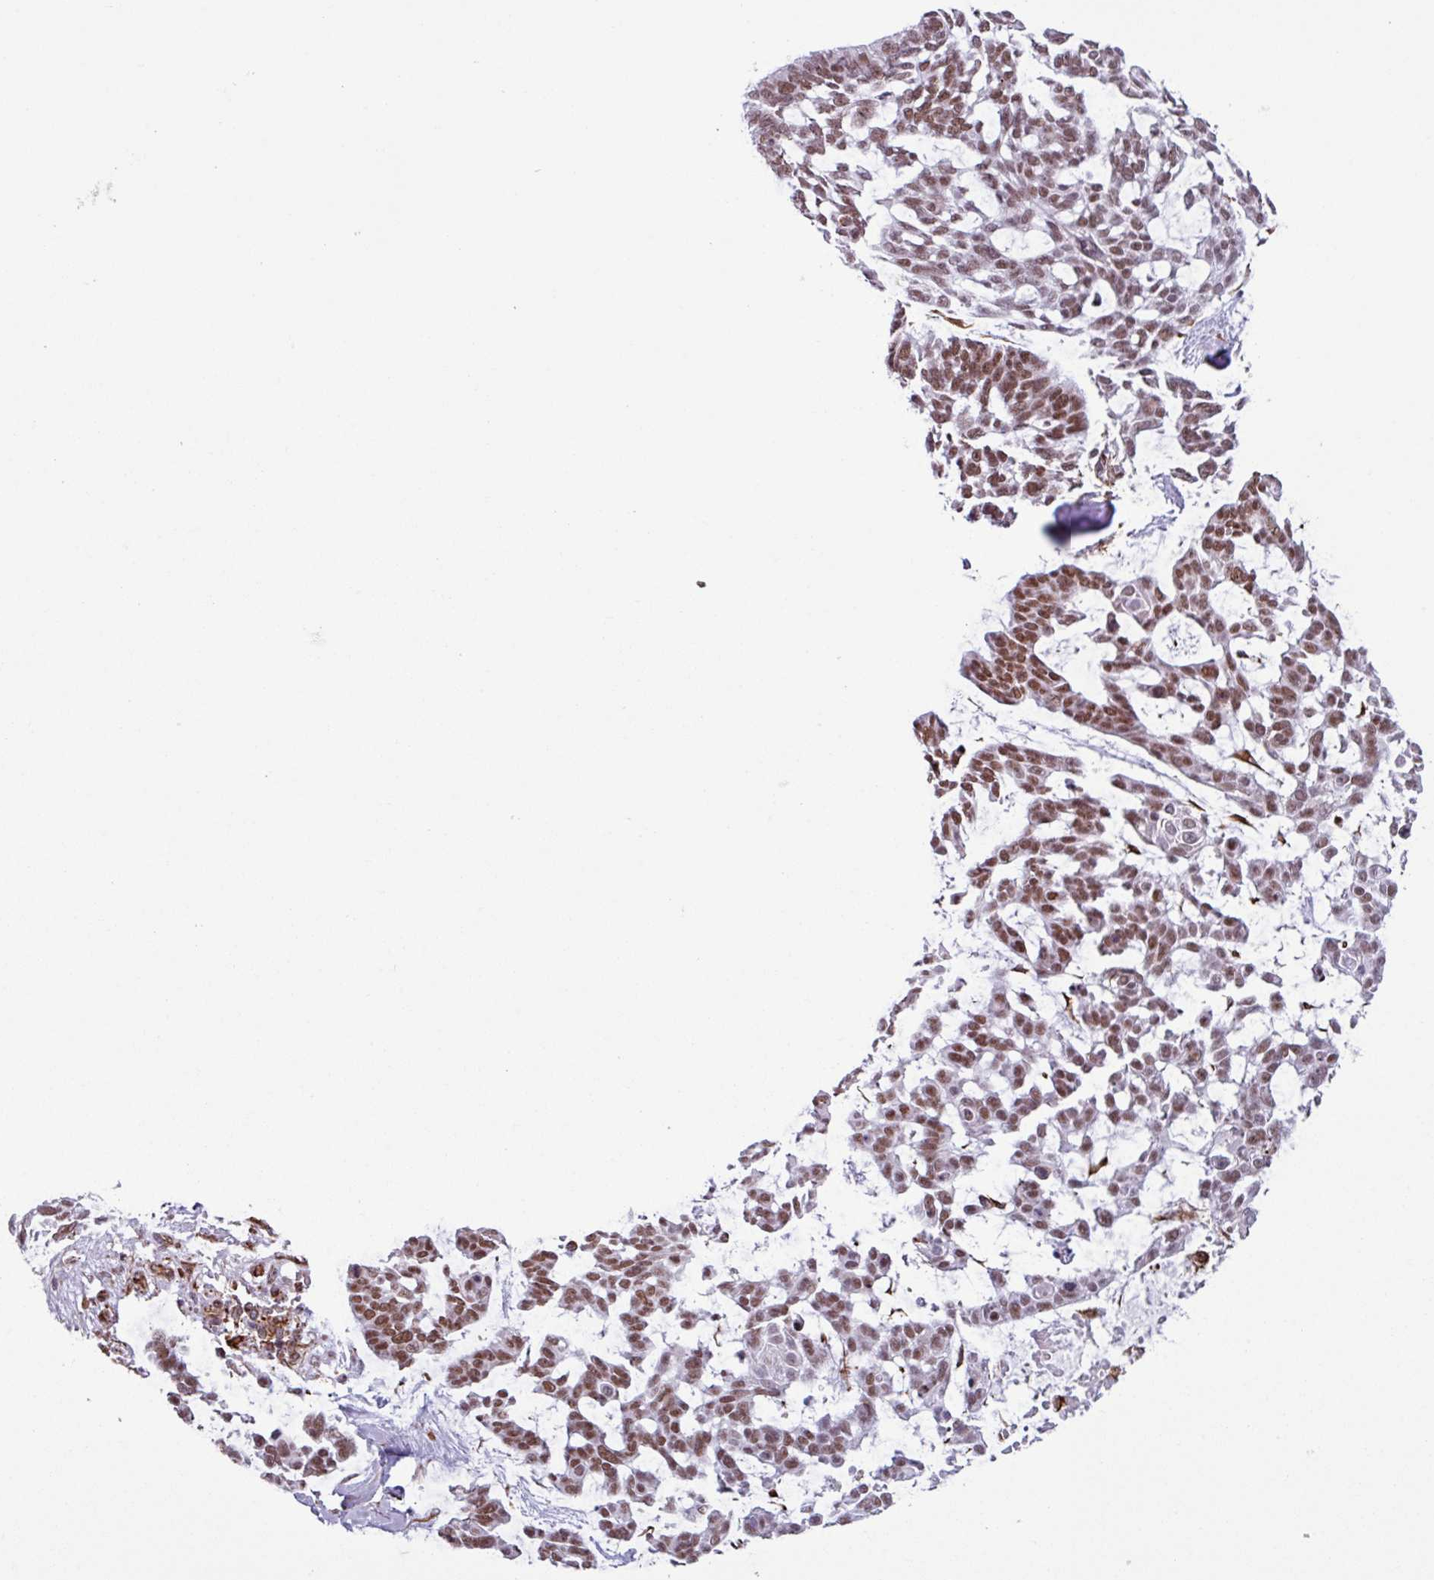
{"staining": {"intensity": "moderate", "quantity": ">75%", "location": "nuclear"}, "tissue": "skin cancer", "cell_type": "Tumor cells", "image_type": "cancer", "snomed": [{"axis": "morphology", "description": "Basal cell carcinoma"}, {"axis": "topography", "description": "Skin"}], "caption": "A histopathology image of basal cell carcinoma (skin) stained for a protein displays moderate nuclear brown staining in tumor cells.", "gene": "CHD3", "patient": {"sex": "male", "age": 88}}